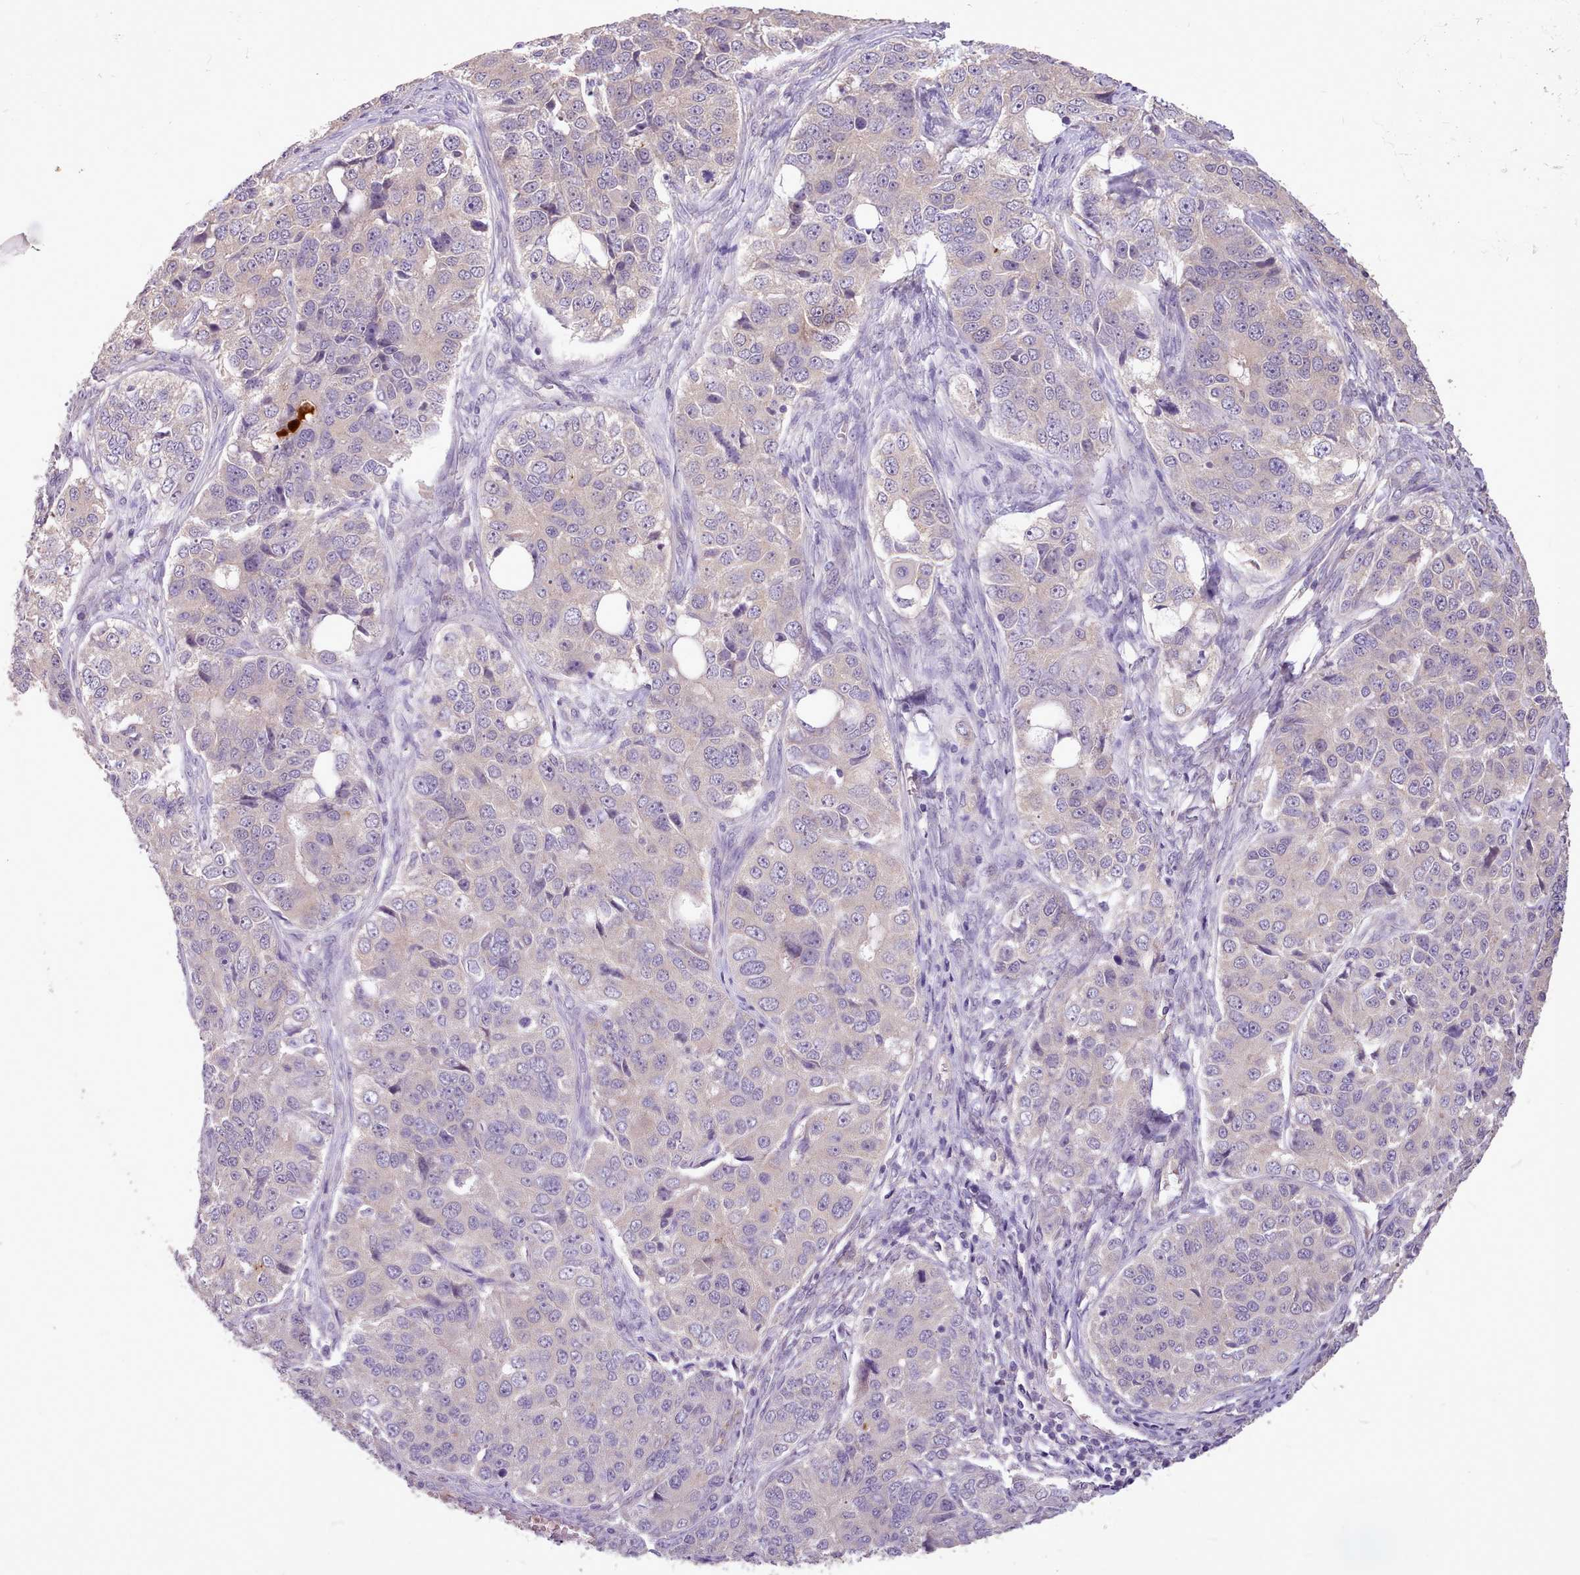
{"staining": {"intensity": "negative", "quantity": "none", "location": "none"}, "tissue": "ovarian cancer", "cell_type": "Tumor cells", "image_type": "cancer", "snomed": [{"axis": "morphology", "description": "Carcinoma, endometroid"}, {"axis": "topography", "description": "Ovary"}], "caption": "Micrograph shows no significant protein expression in tumor cells of ovarian cancer.", "gene": "ZNF607", "patient": {"sex": "female", "age": 51}}